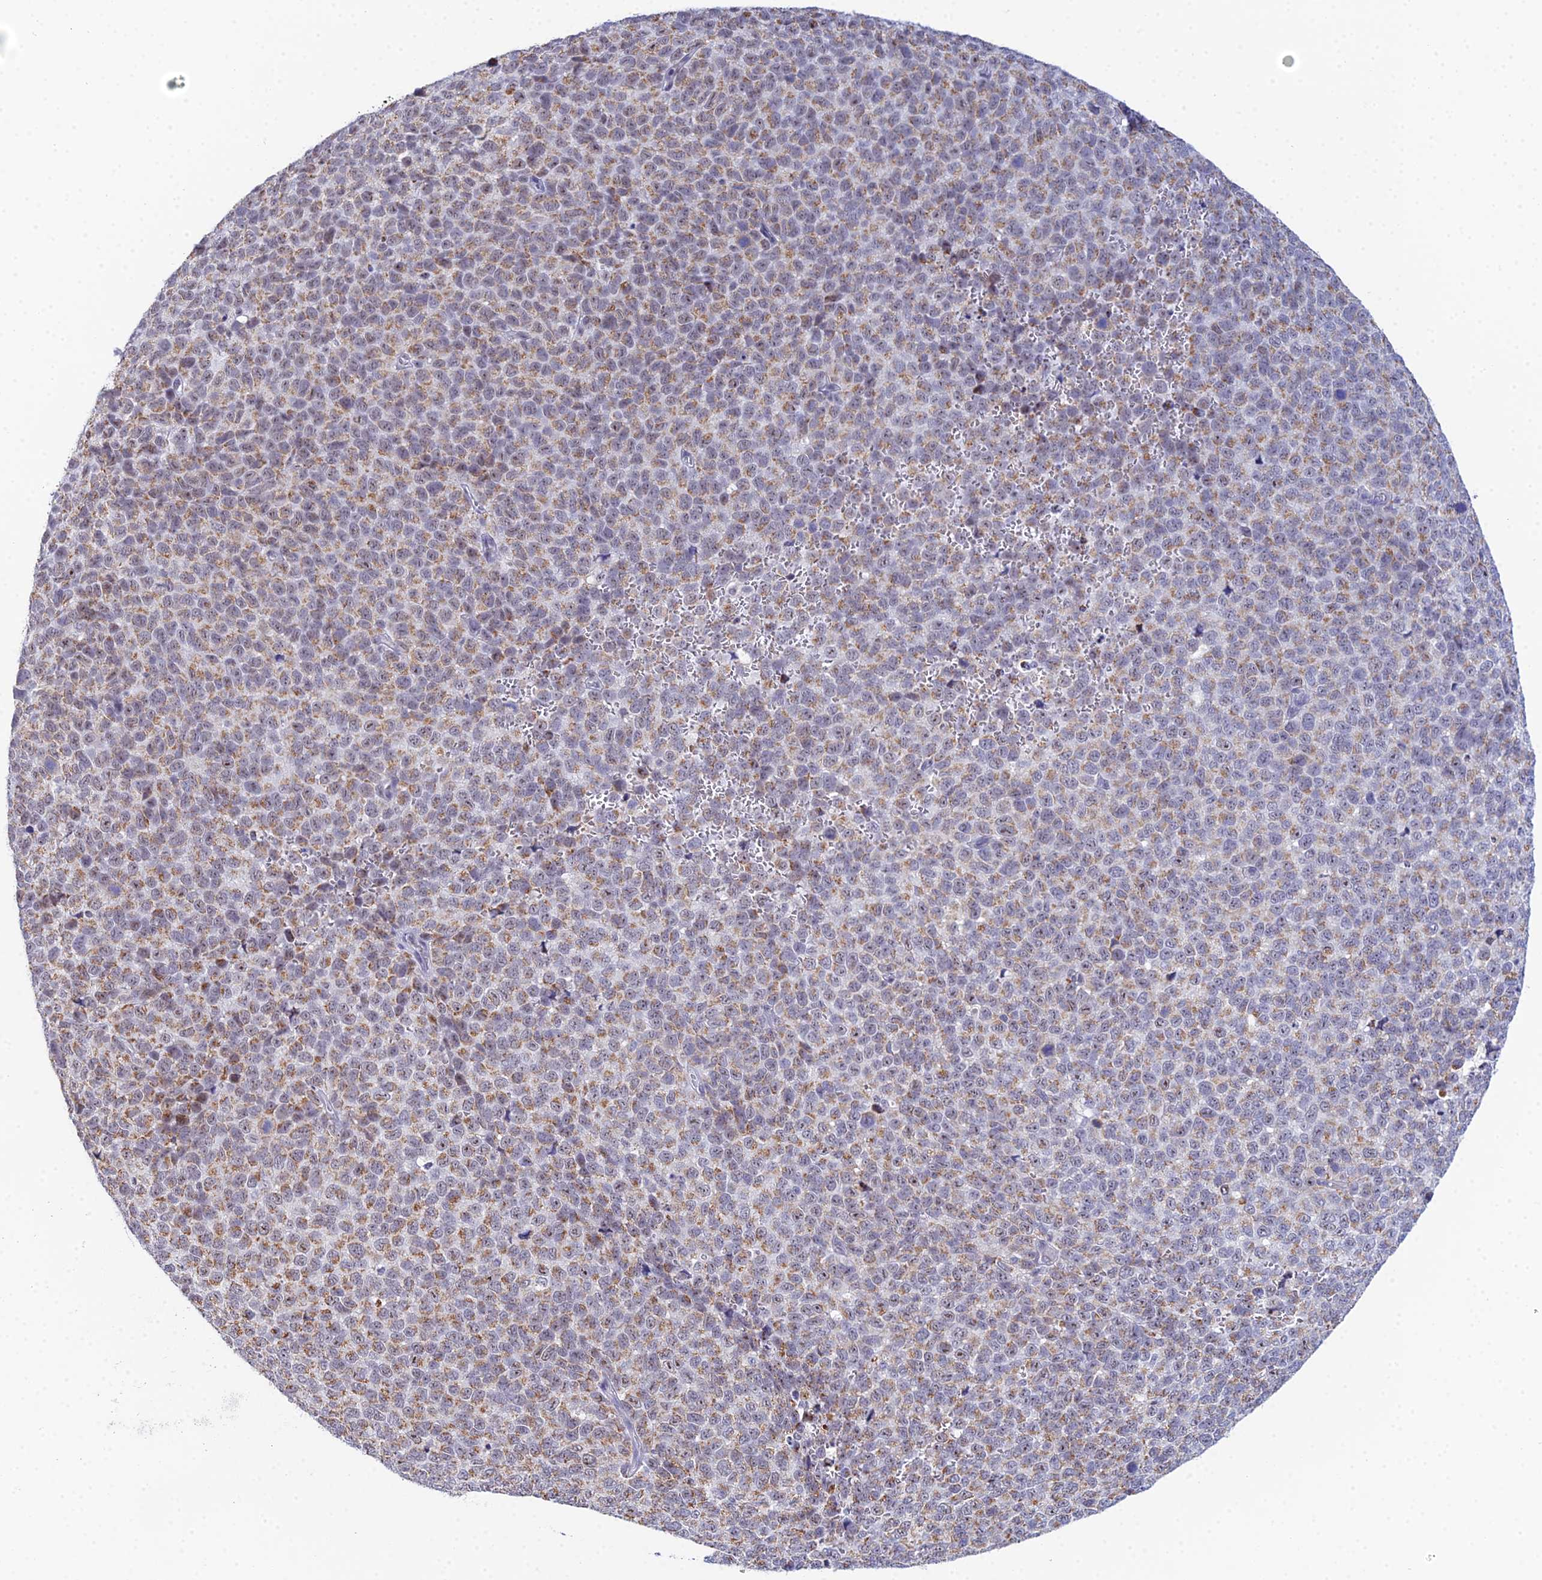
{"staining": {"intensity": "moderate", "quantity": ">75%", "location": "cytoplasmic/membranous"}, "tissue": "melanoma", "cell_type": "Tumor cells", "image_type": "cancer", "snomed": [{"axis": "morphology", "description": "Malignant melanoma, NOS"}, {"axis": "topography", "description": "Nose, NOS"}], "caption": "Brown immunohistochemical staining in malignant melanoma exhibits moderate cytoplasmic/membranous positivity in about >75% of tumor cells. The staining was performed using DAB to visualize the protein expression in brown, while the nuclei were stained in blue with hematoxylin (Magnification: 20x).", "gene": "PLPP4", "patient": {"sex": "female", "age": 48}}